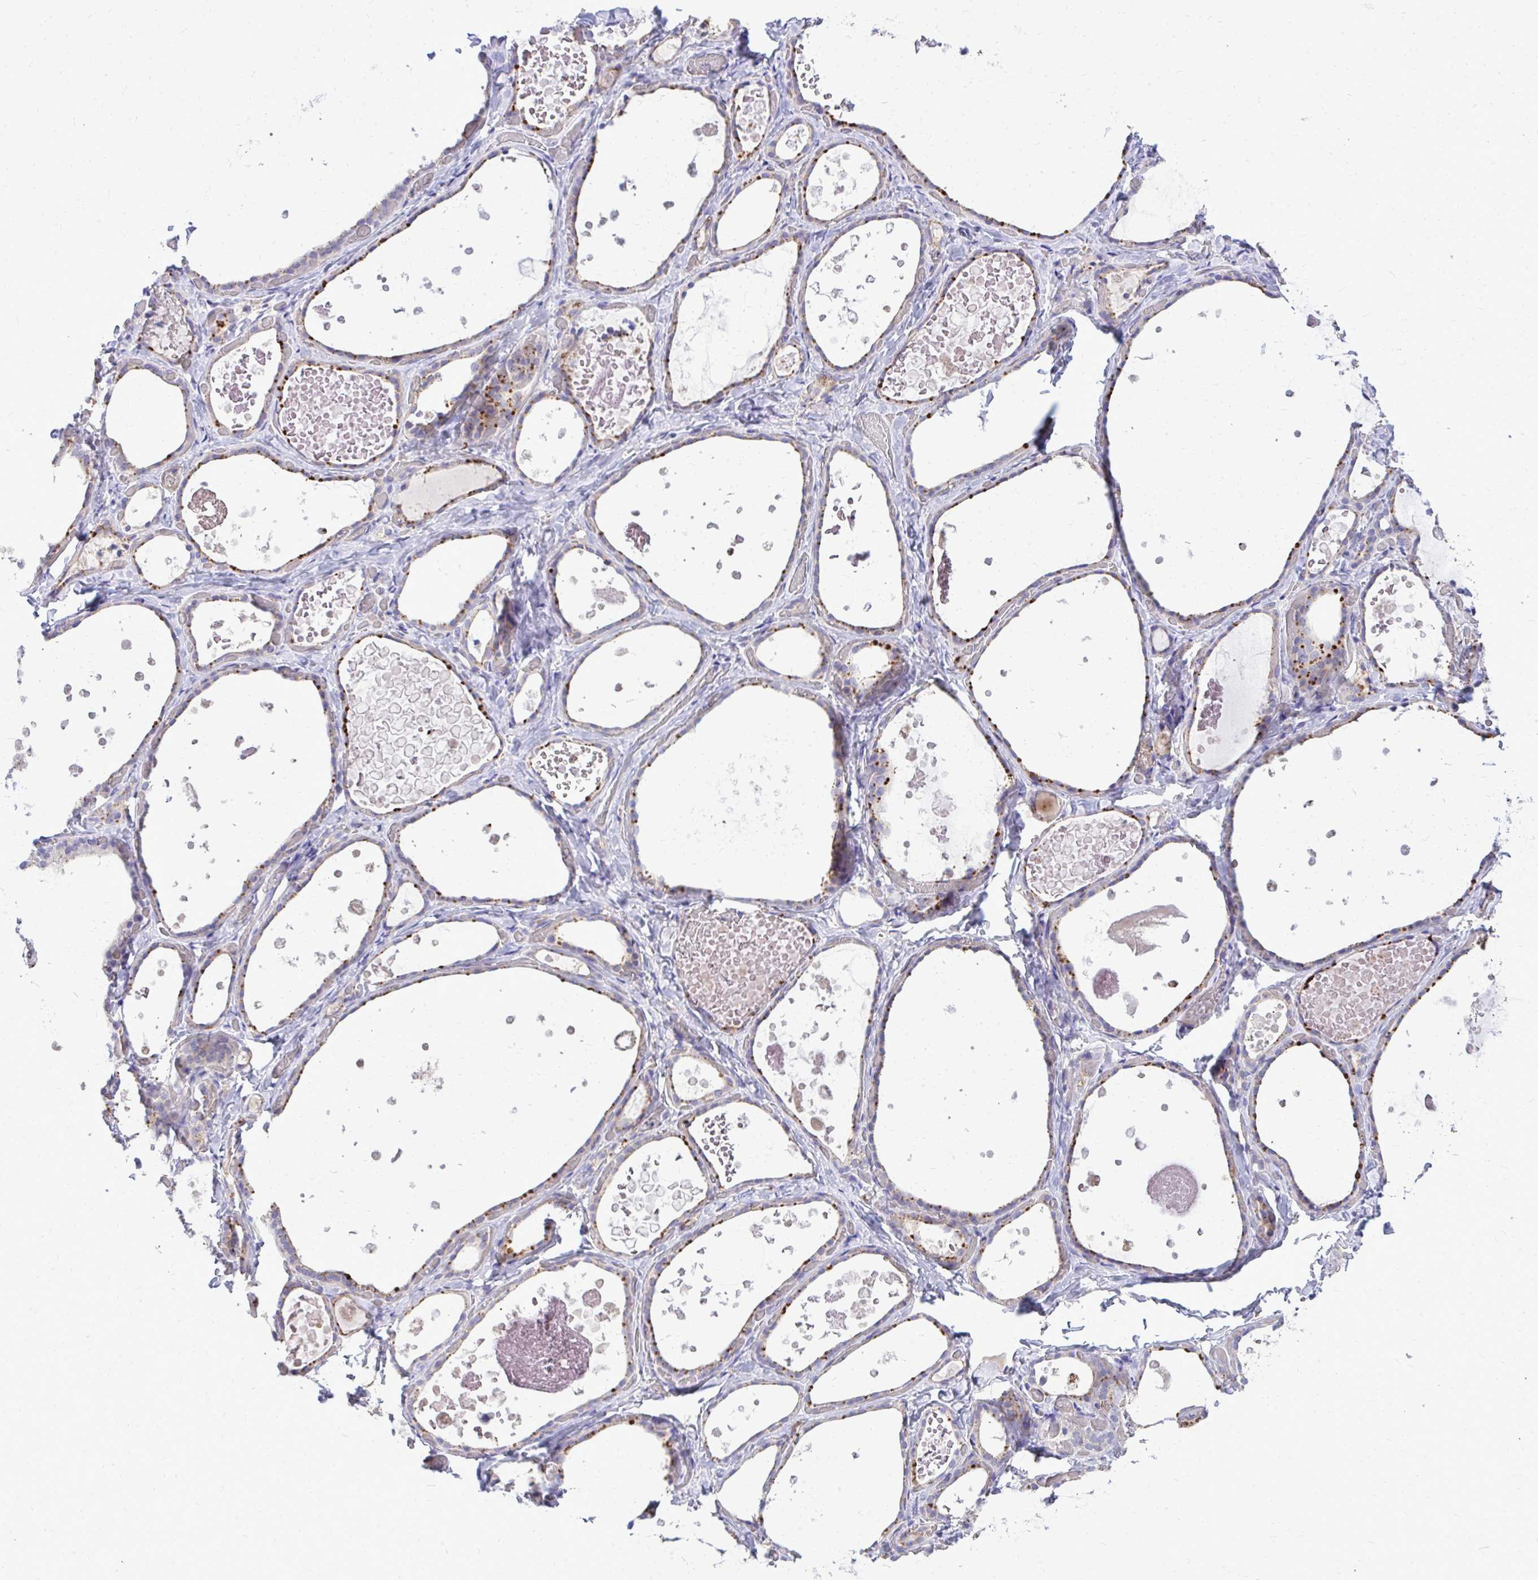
{"staining": {"intensity": "strong", "quantity": "25%-75%", "location": "cytoplasmic/membranous"}, "tissue": "thyroid gland", "cell_type": "Glandular cells", "image_type": "normal", "snomed": [{"axis": "morphology", "description": "Normal tissue, NOS"}, {"axis": "topography", "description": "Thyroid gland"}], "caption": "This is an image of immunohistochemistry staining of benign thyroid gland, which shows strong expression in the cytoplasmic/membranous of glandular cells.", "gene": "TP53I11", "patient": {"sex": "female", "age": 56}}